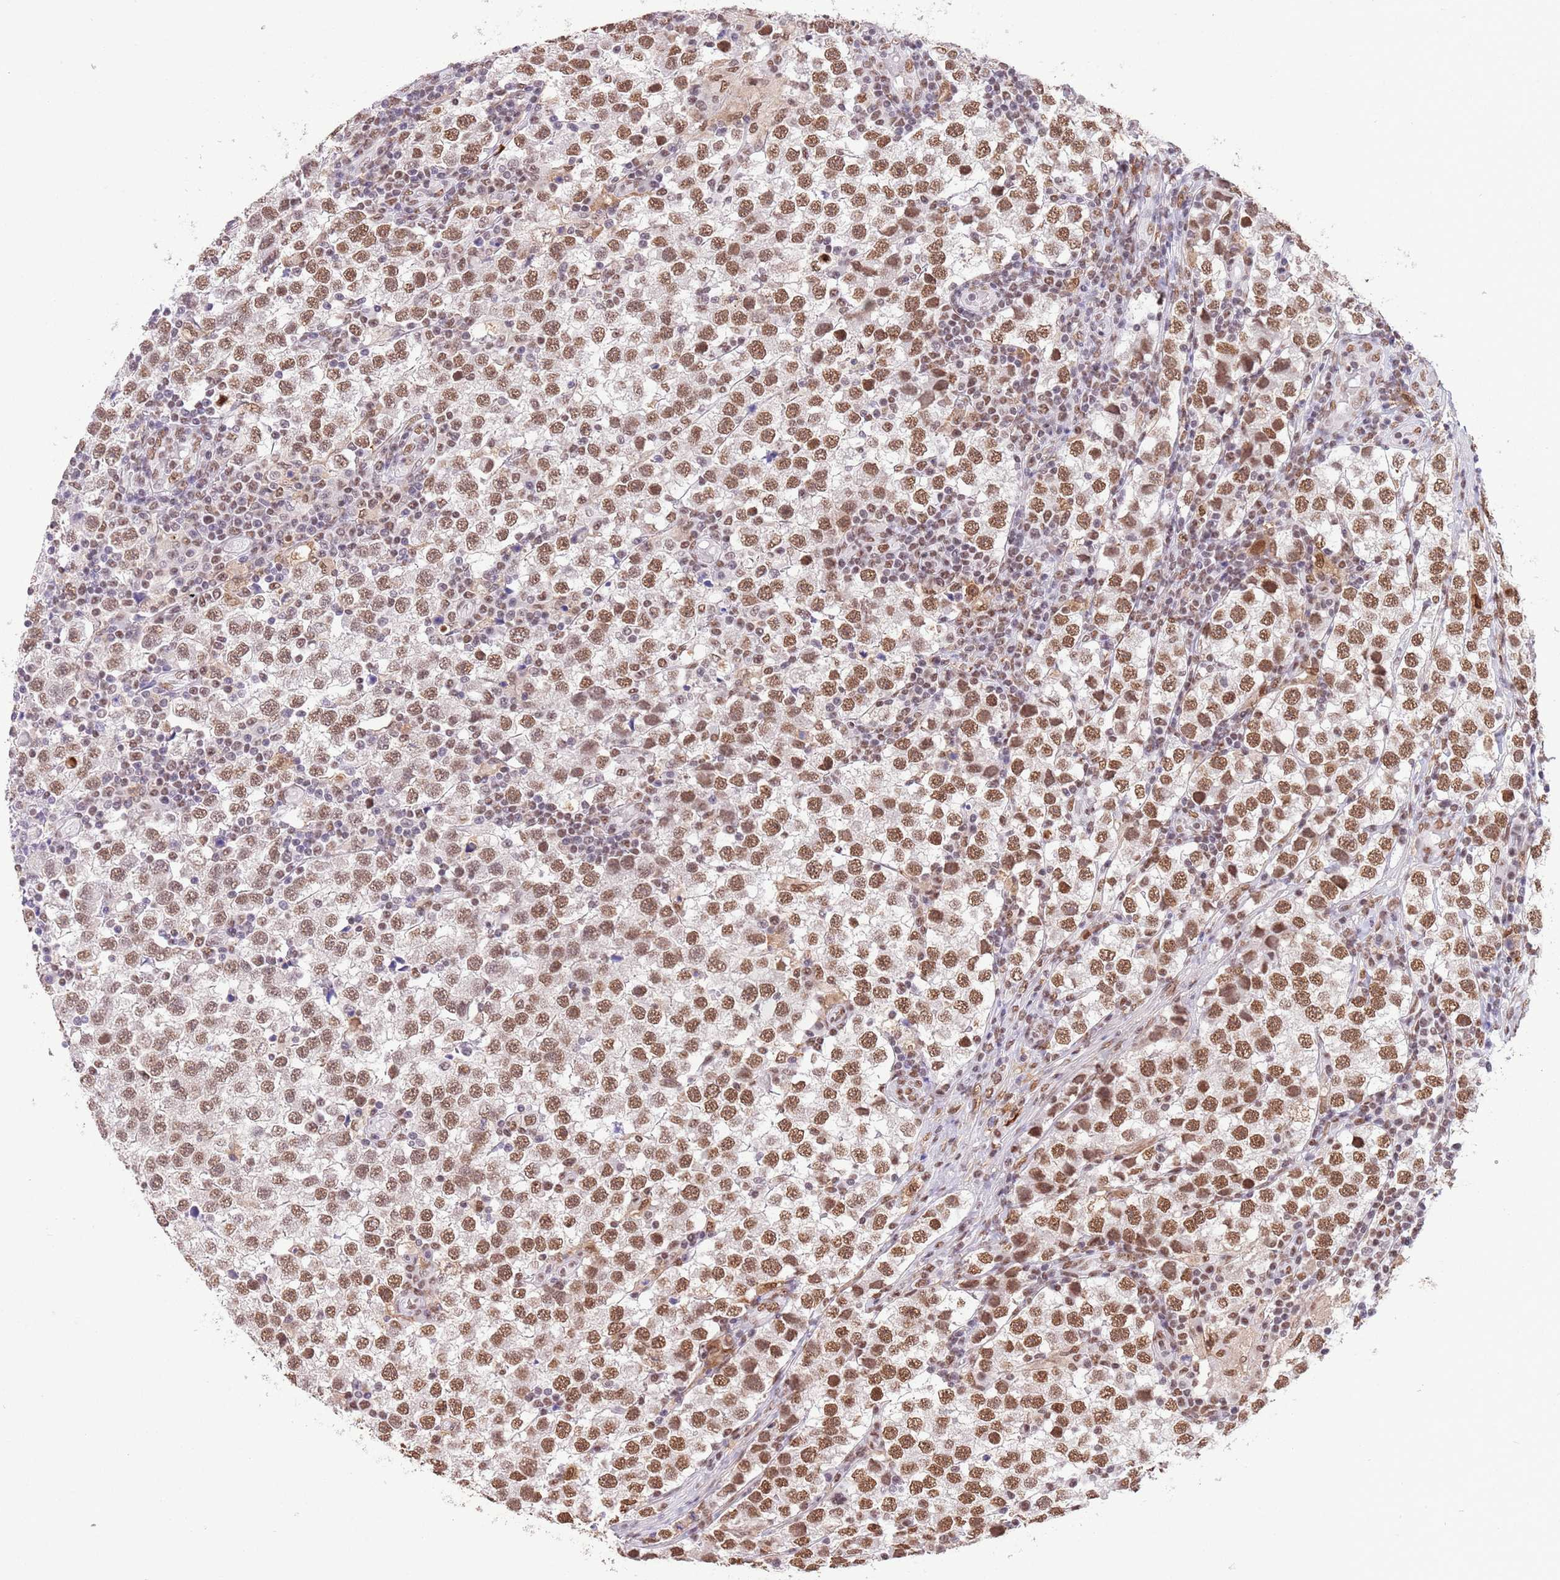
{"staining": {"intensity": "moderate", "quantity": ">75%", "location": "nuclear"}, "tissue": "testis cancer", "cell_type": "Tumor cells", "image_type": "cancer", "snomed": [{"axis": "morphology", "description": "Seminoma, NOS"}, {"axis": "topography", "description": "Testis"}], "caption": "An immunohistochemistry (IHC) micrograph of tumor tissue is shown. Protein staining in brown shows moderate nuclear positivity in seminoma (testis) within tumor cells.", "gene": "TRIM32", "patient": {"sex": "male", "age": 34}}